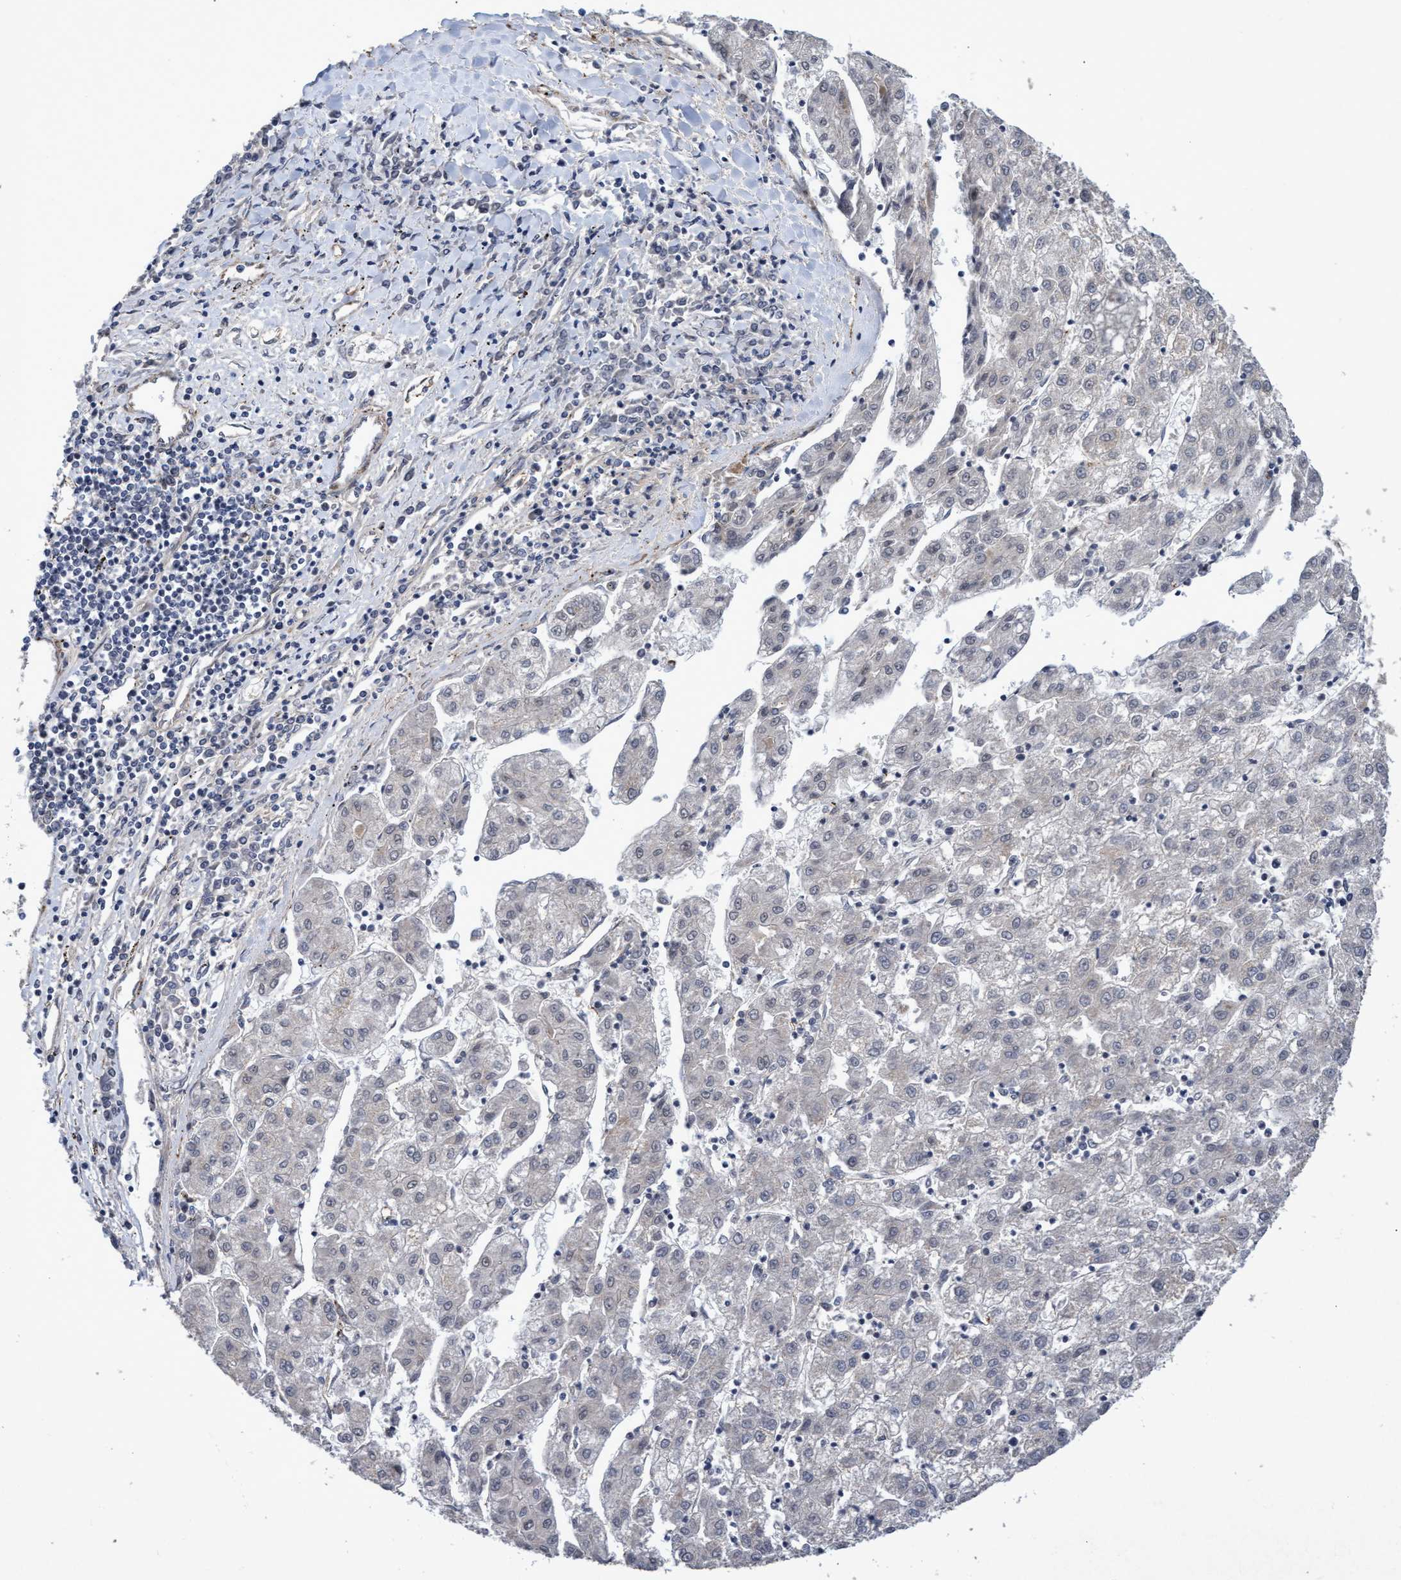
{"staining": {"intensity": "negative", "quantity": "none", "location": "none"}, "tissue": "liver cancer", "cell_type": "Tumor cells", "image_type": "cancer", "snomed": [{"axis": "morphology", "description": "Carcinoma, Hepatocellular, NOS"}, {"axis": "topography", "description": "Liver"}], "caption": "Human liver cancer stained for a protein using immunohistochemistry (IHC) exhibits no staining in tumor cells.", "gene": "ZNF750", "patient": {"sex": "male", "age": 72}}